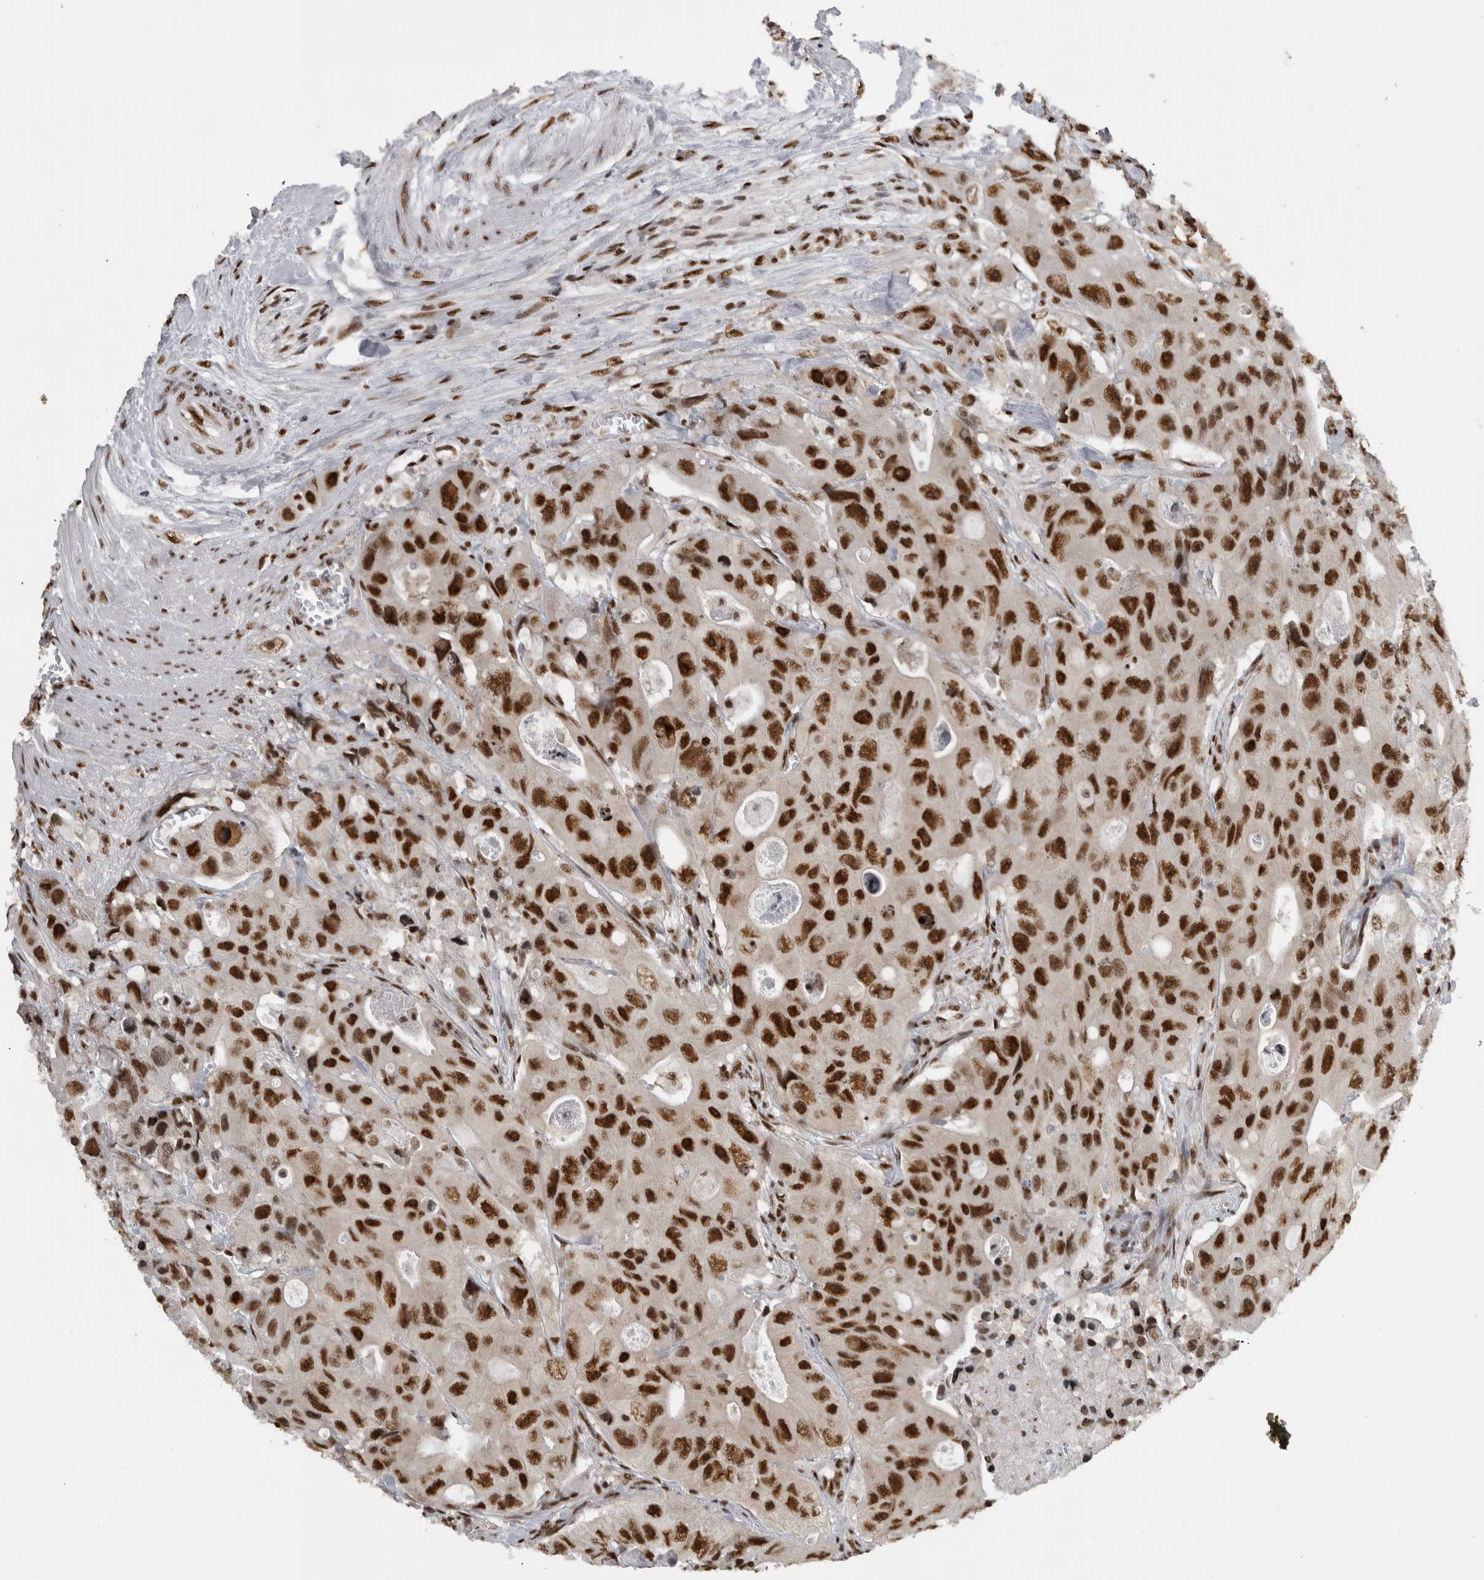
{"staining": {"intensity": "strong", "quantity": ">75%", "location": "nuclear"}, "tissue": "colorectal cancer", "cell_type": "Tumor cells", "image_type": "cancer", "snomed": [{"axis": "morphology", "description": "Adenocarcinoma, NOS"}, {"axis": "topography", "description": "Colon"}], "caption": "This is an image of IHC staining of adenocarcinoma (colorectal), which shows strong positivity in the nuclear of tumor cells.", "gene": "ZSCAN2", "patient": {"sex": "female", "age": 46}}